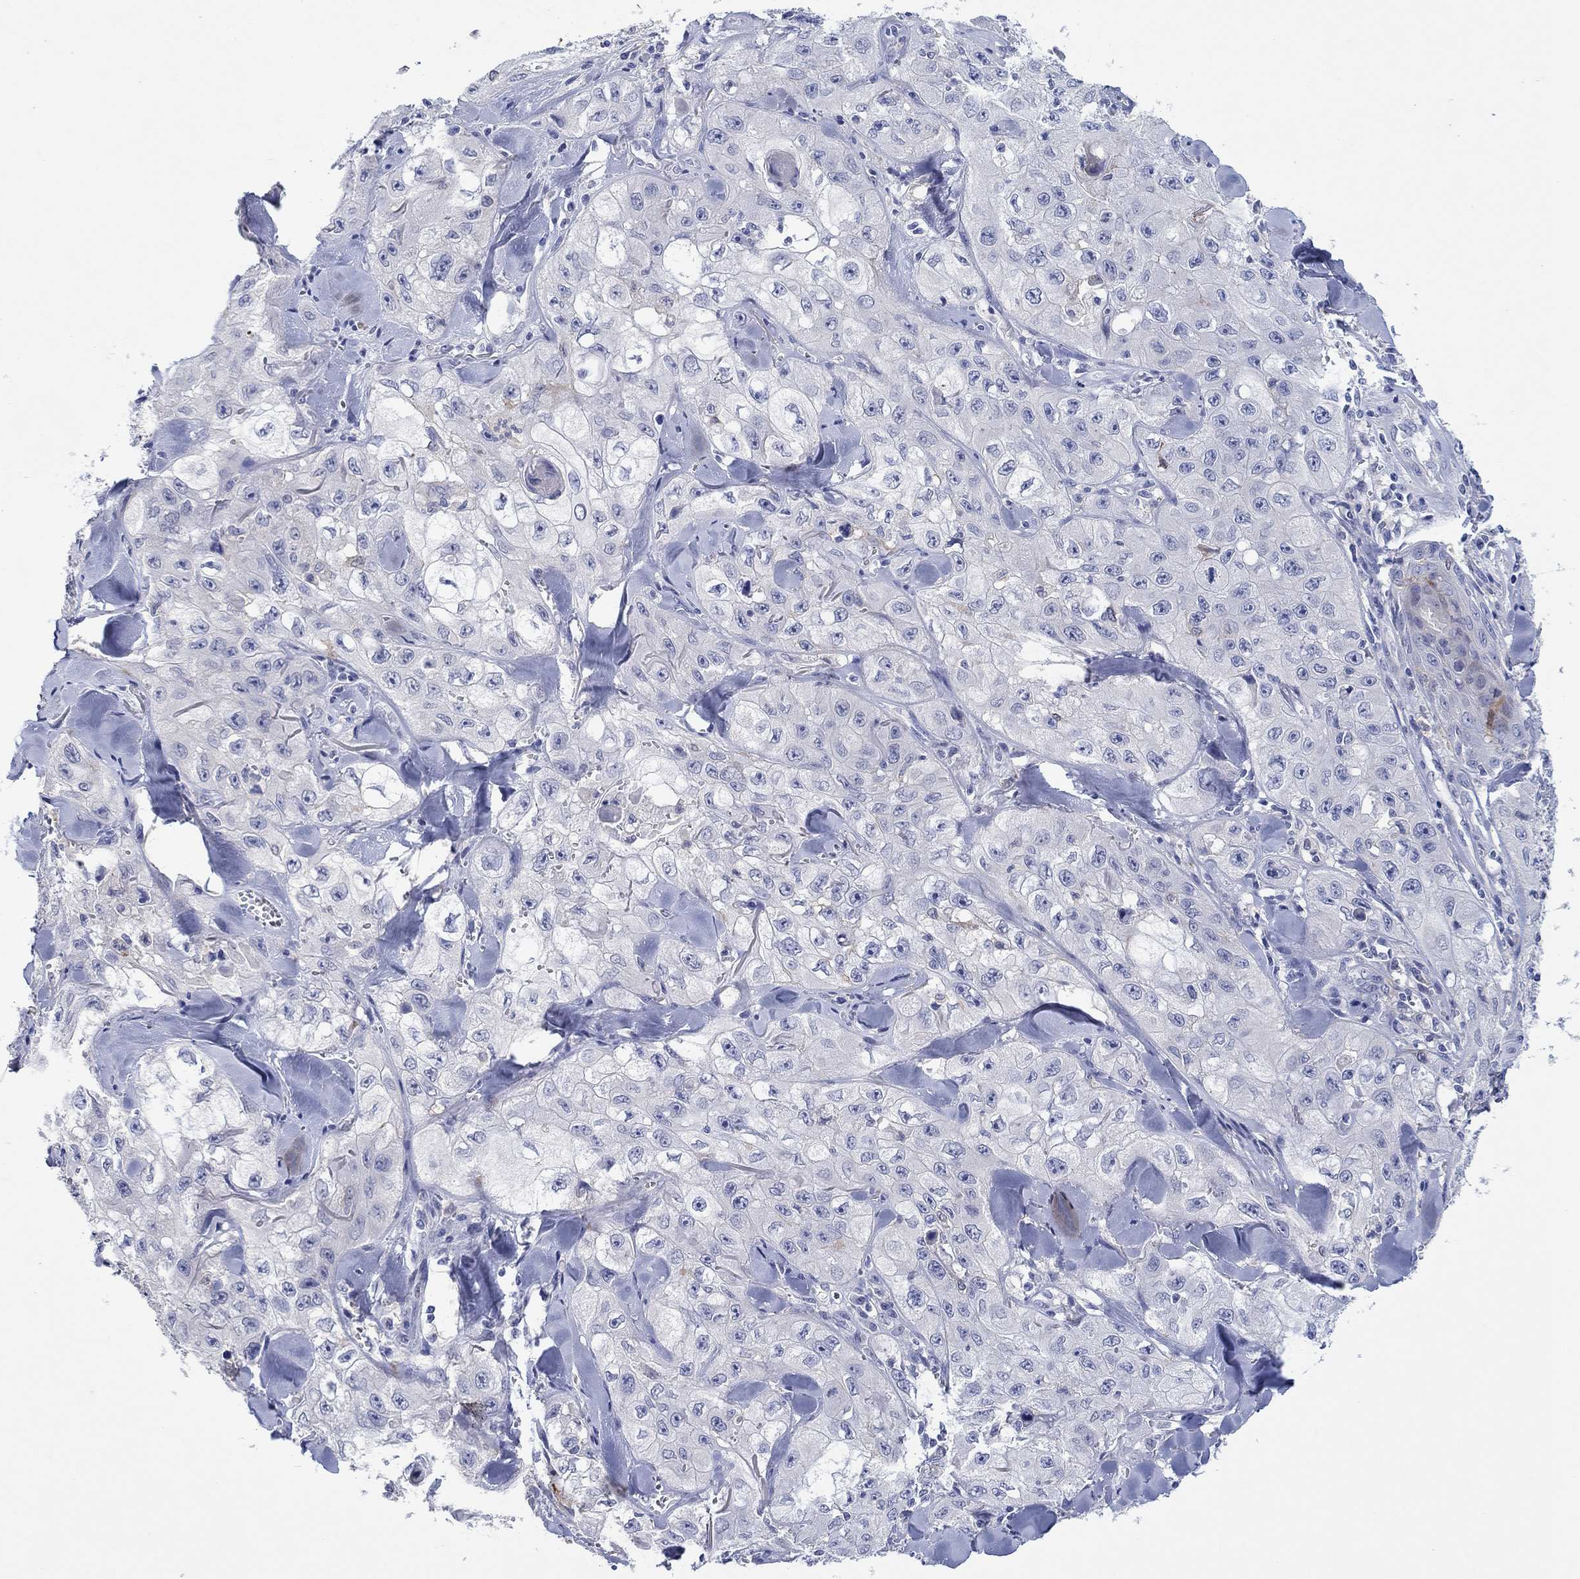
{"staining": {"intensity": "negative", "quantity": "none", "location": "none"}, "tissue": "skin cancer", "cell_type": "Tumor cells", "image_type": "cancer", "snomed": [{"axis": "morphology", "description": "Squamous cell carcinoma, NOS"}, {"axis": "topography", "description": "Skin"}, {"axis": "topography", "description": "Subcutis"}], "caption": "Tumor cells are negative for protein expression in human skin cancer.", "gene": "HDC", "patient": {"sex": "male", "age": 73}}